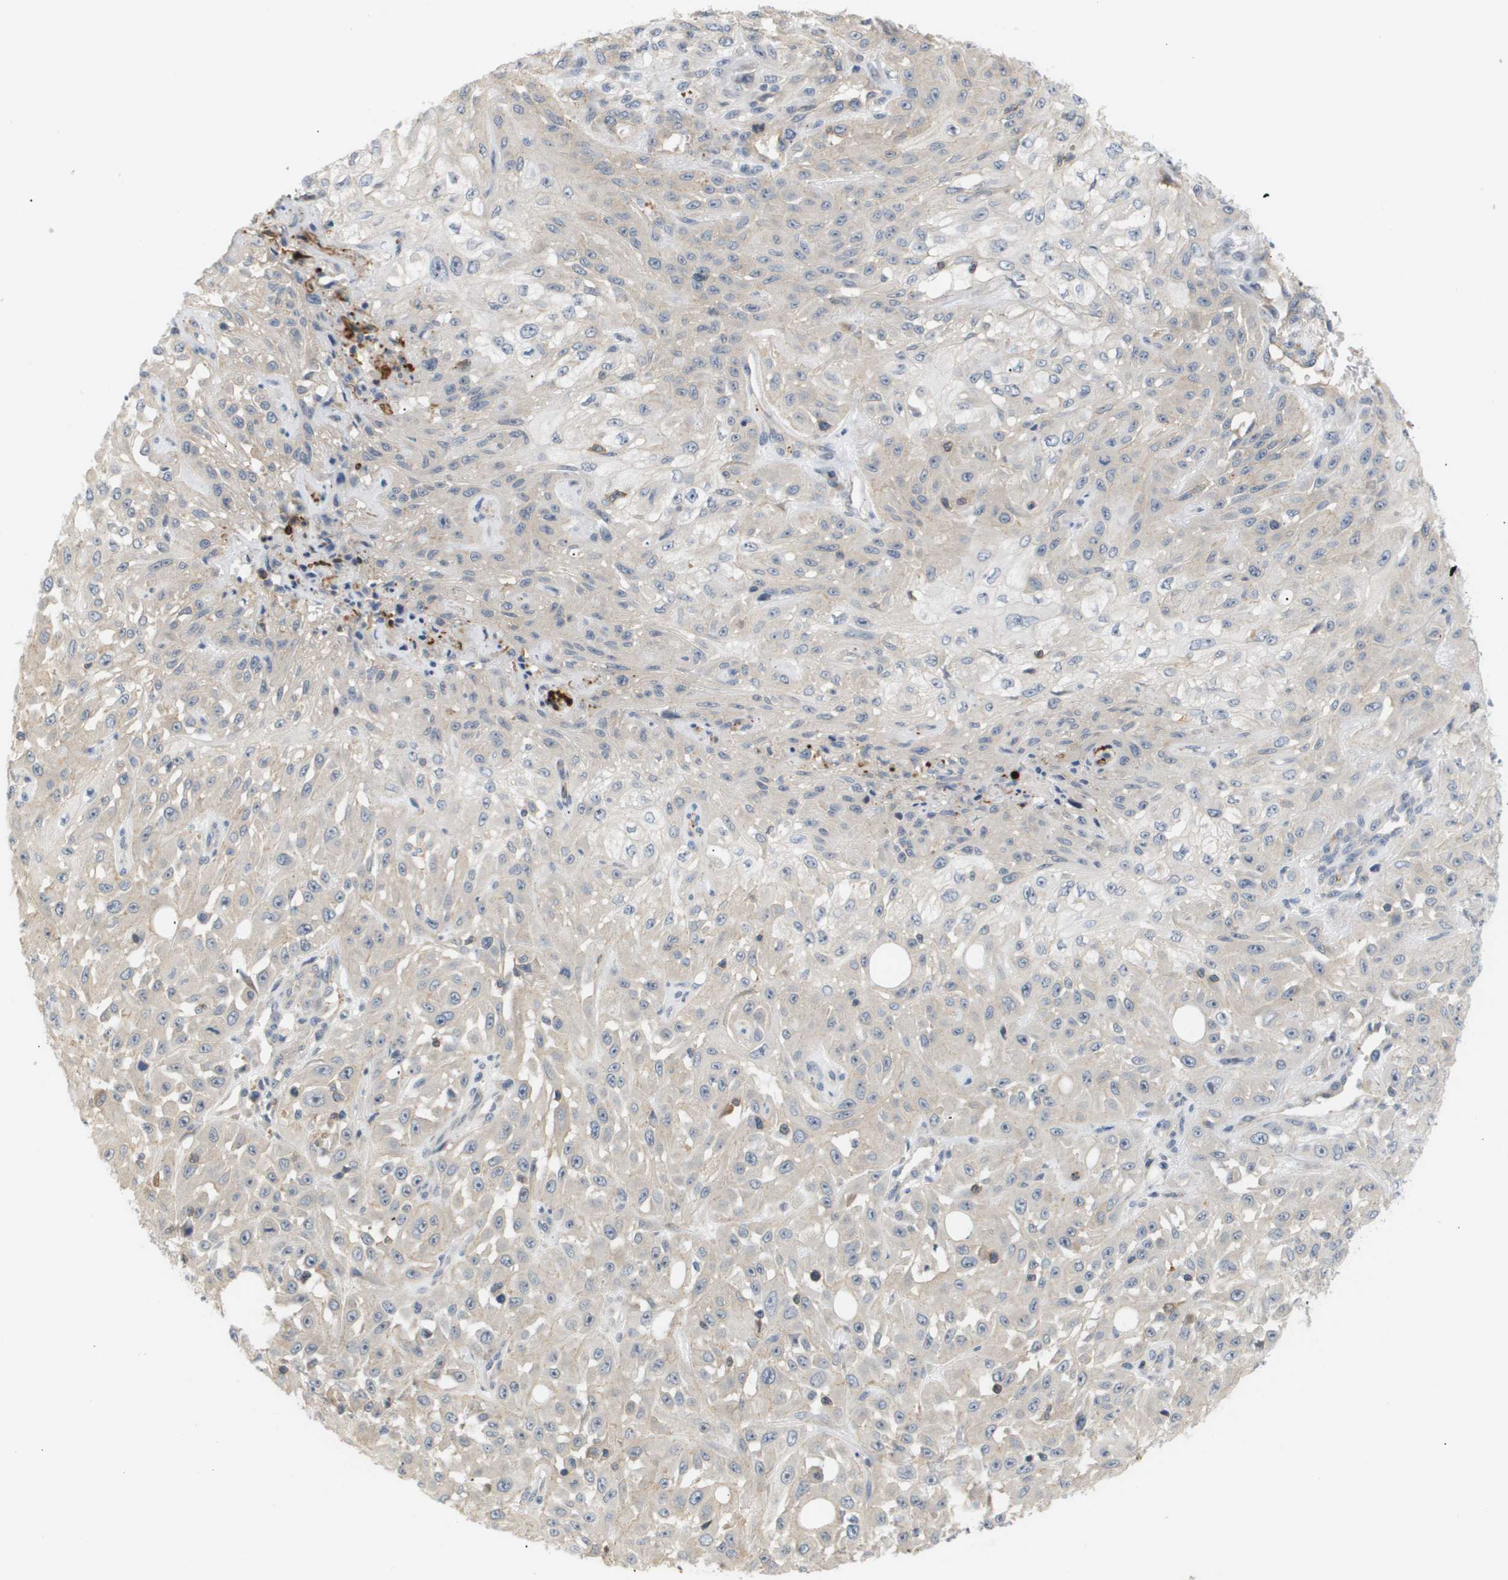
{"staining": {"intensity": "negative", "quantity": "none", "location": "none"}, "tissue": "skin cancer", "cell_type": "Tumor cells", "image_type": "cancer", "snomed": [{"axis": "morphology", "description": "Squamous cell carcinoma, NOS"}, {"axis": "morphology", "description": "Squamous cell carcinoma, metastatic, NOS"}, {"axis": "topography", "description": "Skin"}, {"axis": "topography", "description": "Lymph node"}], "caption": "The histopathology image exhibits no significant expression in tumor cells of skin cancer. (Immunohistochemistry, brightfield microscopy, high magnification).", "gene": "CORO2B", "patient": {"sex": "male", "age": 75}}